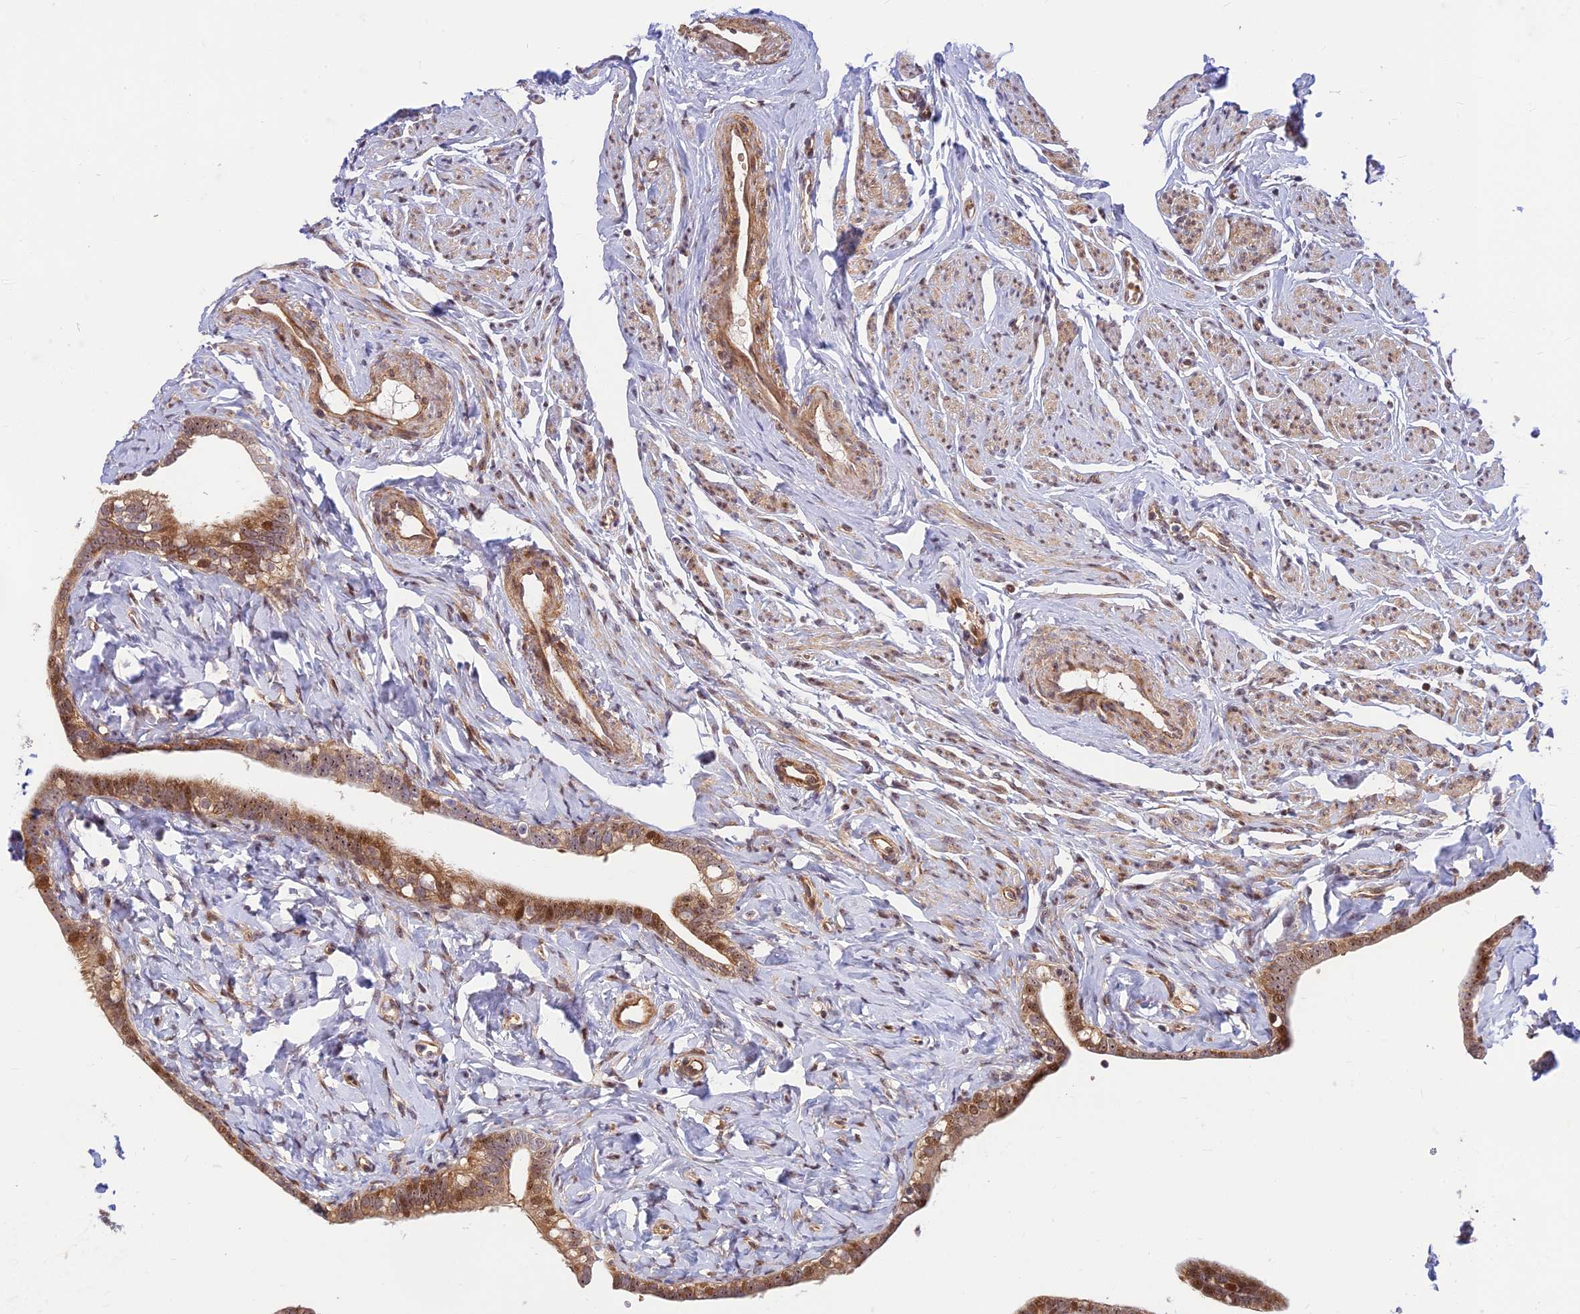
{"staining": {"intensity": "strong", "quantity": ">75%", "location": "cytoplasmic/membranous,nuclear"}, "tissue": "fallopian tube", "cell_type": "Glandular cells", "image_type": "normal", "snomed": [{"axis": "morphology", "description": "Normal tissue, NOS"}, {"axis": "topography", "description": "Fallopian tube"}], "caption": "Glandular cells reveal high levels of strong cytoplasmic/membranous,nuclear staining in about >75% of cells in normal human fallopian tube. The staining is performed using DAB brown chromogen to label protein expression. The nuclei are counter-stained blue using hematoxylin.", "gene": "UFSP2", "patient": {"sex": "female", "age": 66}}